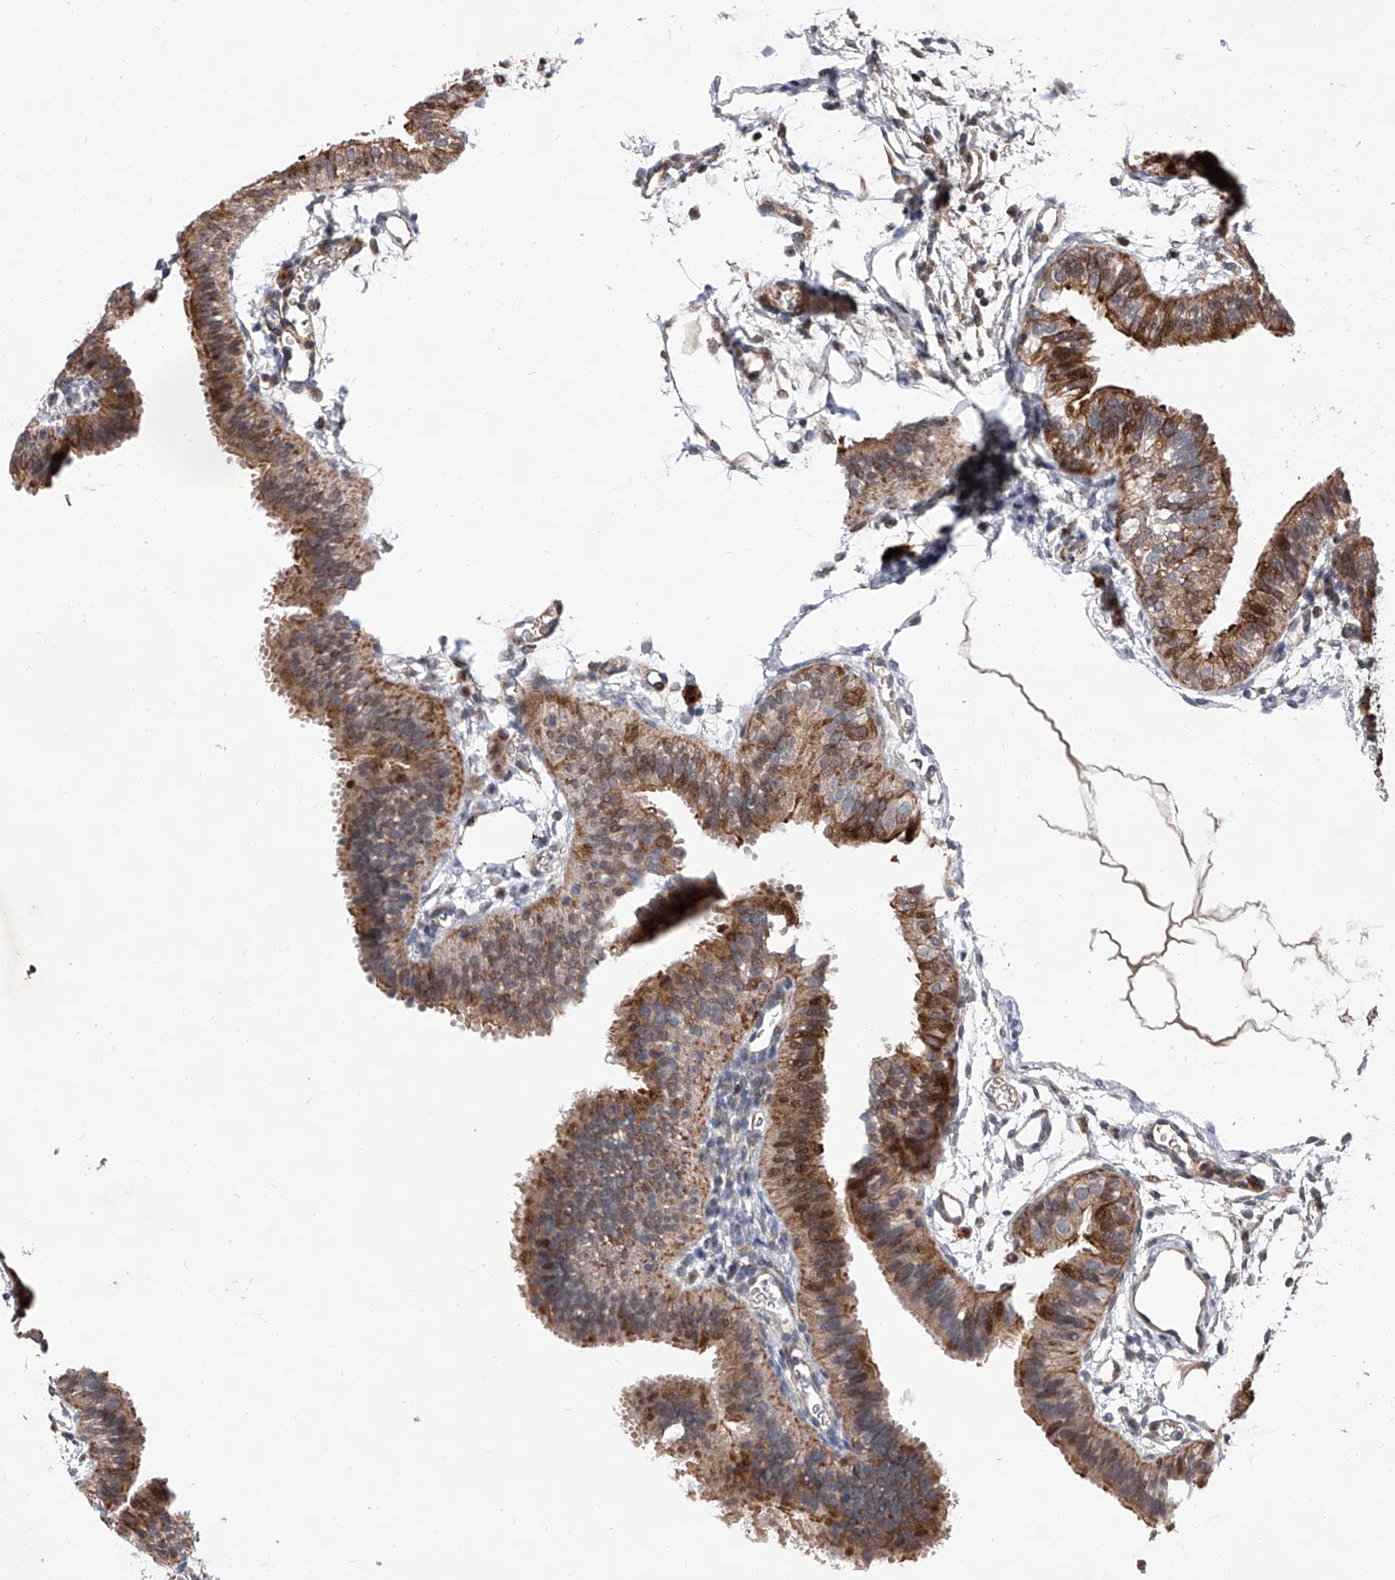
{"staining": {"intensity": "strong", "quantity": ">75%", "location": "cytoplasmic/membranous"}, "tissue": "fallopian tube", "cell_type": "Glandular cells", "image_type": "normal", "snomed": [{"axis": "morphology", "description": "Normal tissue, NOS"}, {"axis": "topography", "description": "Fallopian tube"}], "caption": "Immunohistochemical staining of normal human fallopian tube demonstrates >75% levels of strong cytoplasmic/membranous protein positivity in approximately >75% of glandular cells.", "gene": "FARP2", "patient": {"sex": "female", "age": 35}}